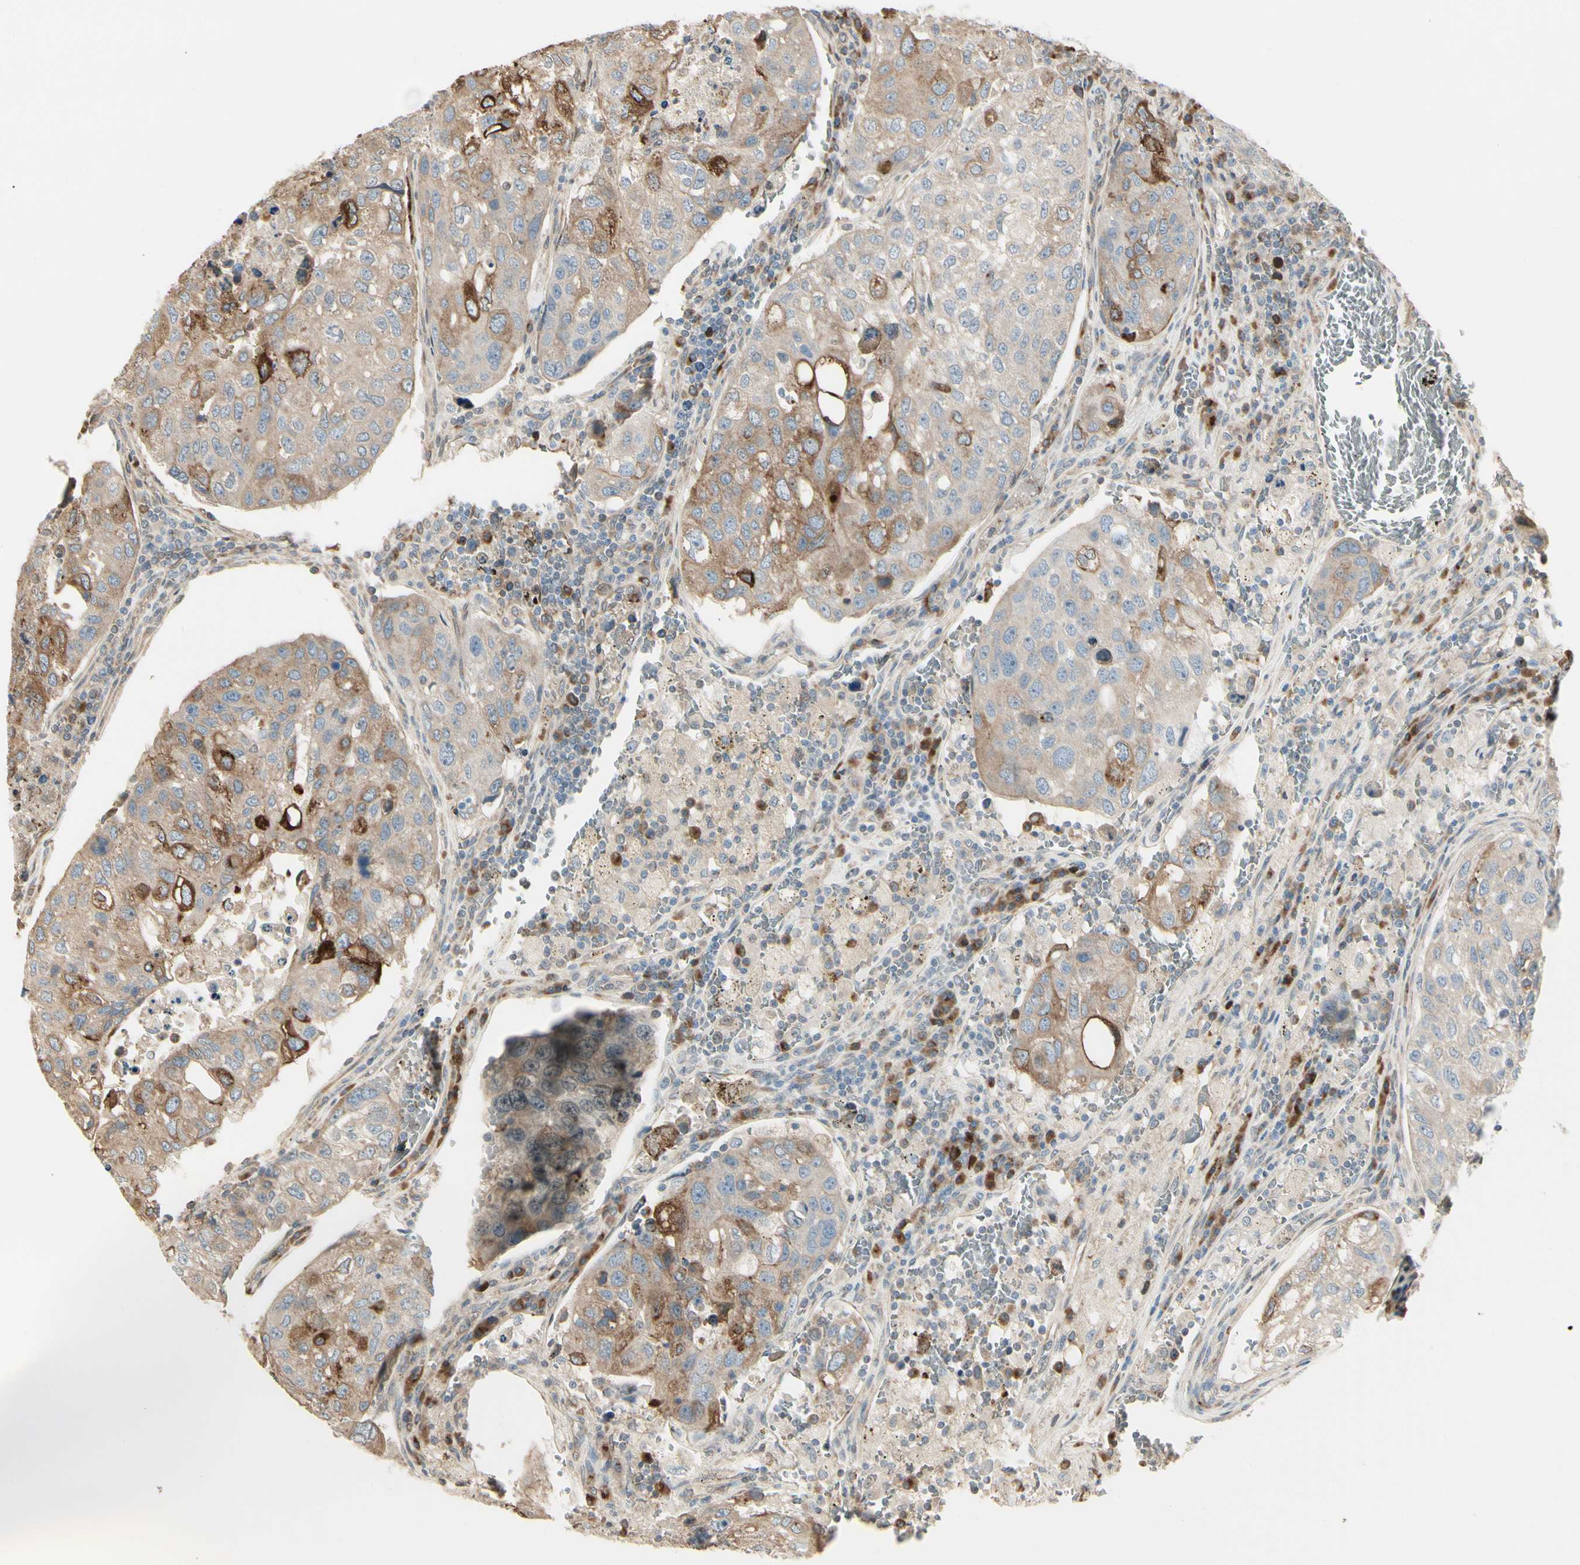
{"staining": {"intensity": "moderate", "quantity": ">75%", "location": "cytoplasmic/membranous"}, "tissue": "urothelial cancer", "cell_type": "Tumor cells", "image_type": "cancer", "snomed": [{"axis": "morphology", "description": "Urothelial carcinoma, High grade"}, {"axis": "topography", "description": "Lymph node"}, {"axis": "topography", "description": "Urinary bladder"}], "caption": "High-grade urothelial carcinoma stained for a protein displays moderate cytoplasmic/membranous positivity in tumor cells.", "gene": "NUCB2", "patient": {"sex": "male", "age": 51}}